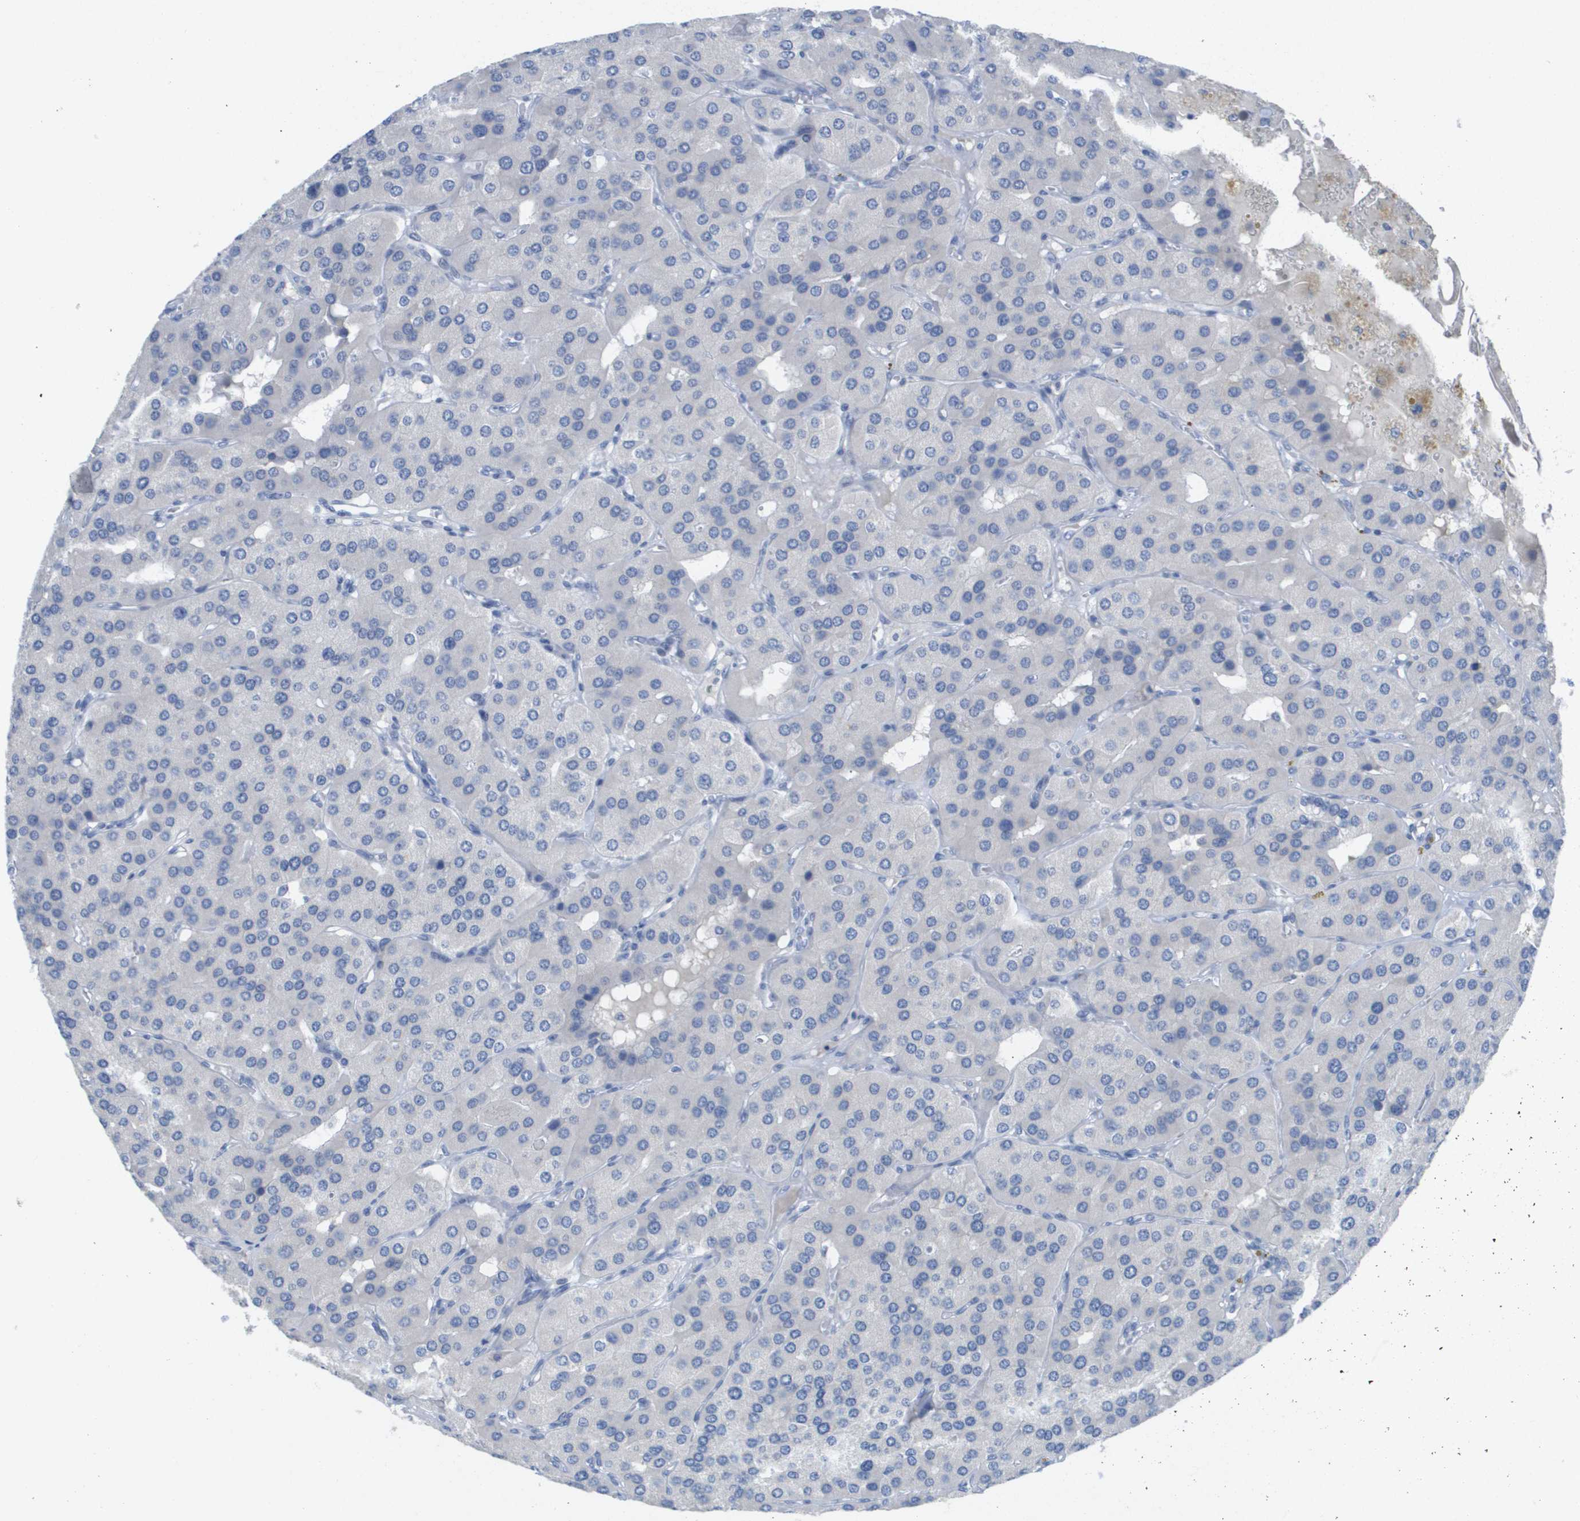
{"staining": {"intensity": "negative", "quantity": "none", "location": "none"}, "tissue": "parathyroid gland", "cell_type": "Glandular cells", "image_type": "normal", "snomed": [{"axis": "morphology", "description": "Normal tissue, NOS"}, {"axis": "morphology", "description": "Adenoma, NOS"}, {"axis": "topography", "description": "Parathyroid gland"}], "caption": "Glandular cells are negative for brown protein staining in benign parathyroid gland. Nuclei are stained in blue.", "gene": "PDE4A", "patient": {"sex": "female", "age": 86}}